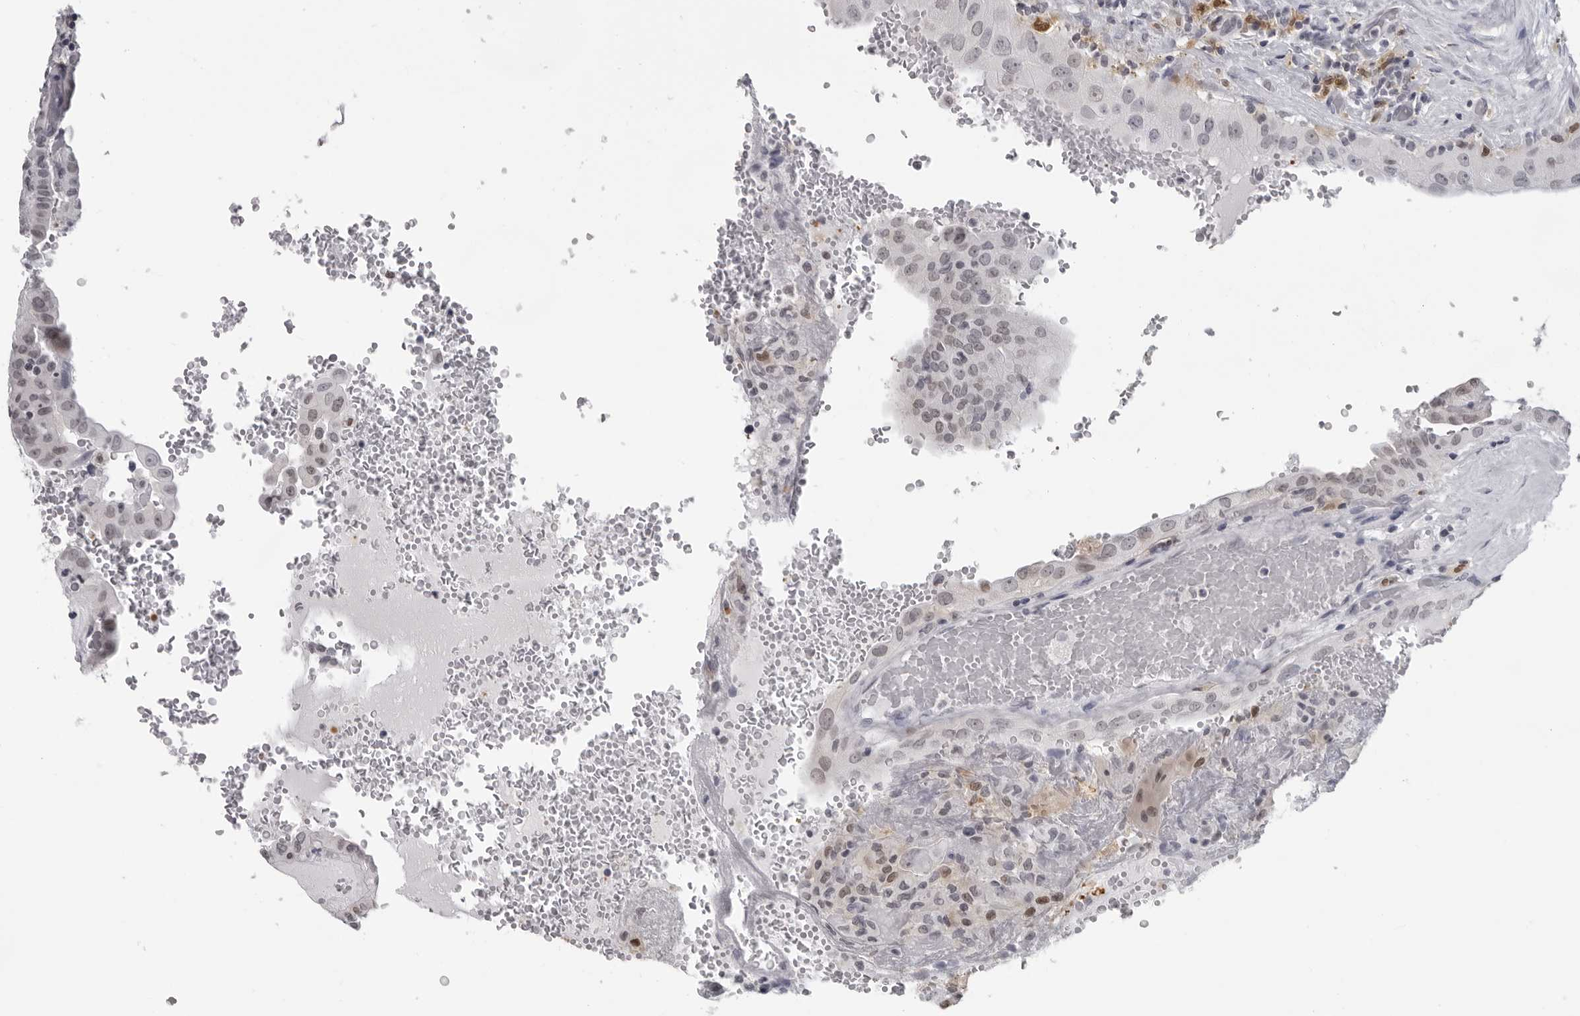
{"staining": {"intensity": "weak", "quantity": "<25%", "location": "nuclear"}, "tissue": "thyroid cancer", "cell_type": "Tumor cells", "image_type": "cancer", "snomed": [{"axis": "morphology", "description": "Papillary adenocarcinoma, NOS"}, {"axis": "topography", "description": "Thyroid gland"}], "caption": "A micrograph of human thyroid cancer (papillary adenocarcinoma) is negative for staining in tumor cells.", "gene": "LZIC", "patient": {"sex": "male", "age": 77}}